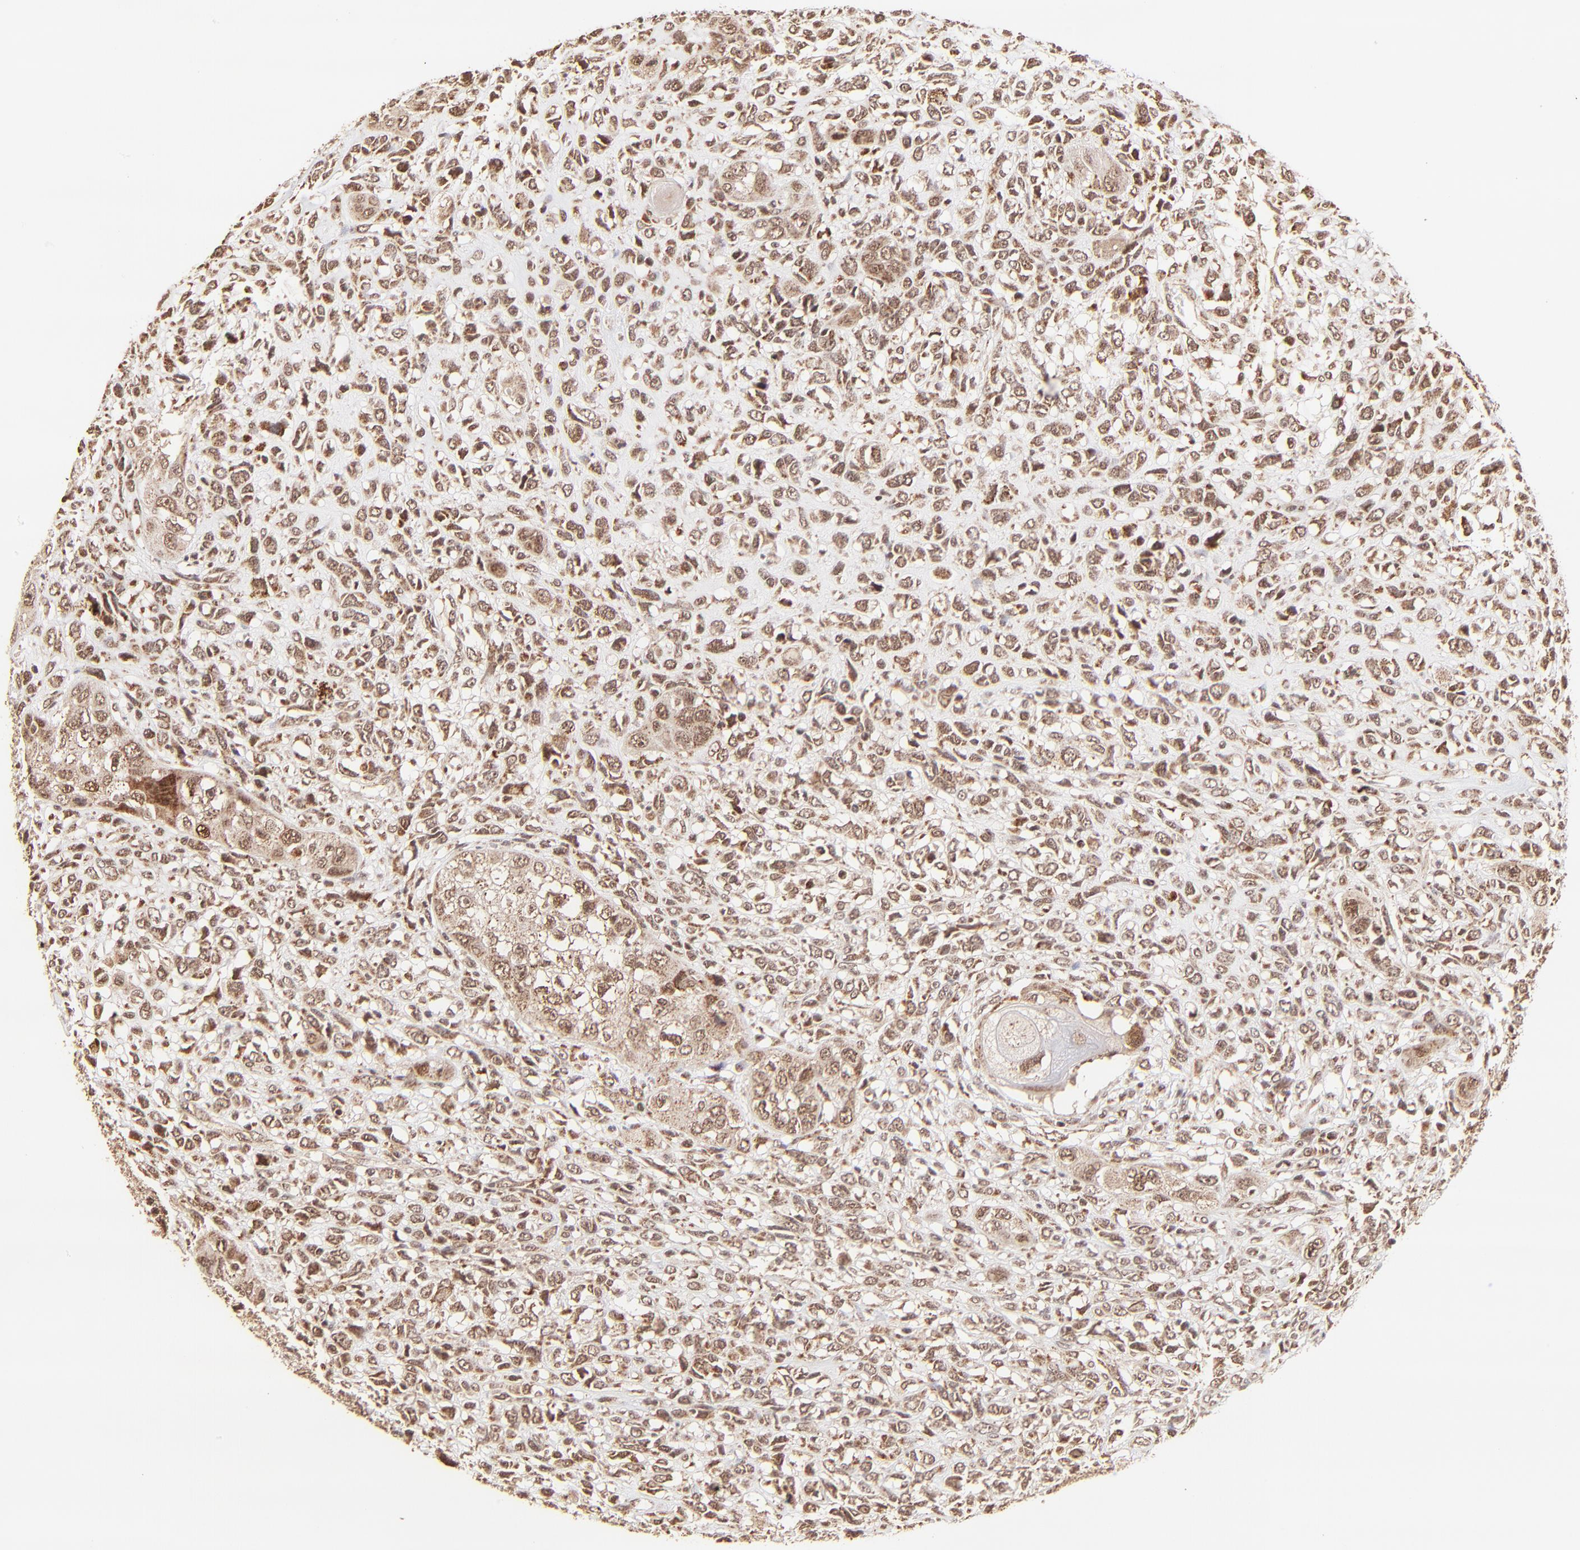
{"staining": {"intensity": "strong", "quantity": ">75%", "location": "cytoplasmic/membranous,nuclear"}, "tissue": "head and neck cancer", "cell_type": "Tumor cells", "image_type": "cancer", "snomed": [{"axis": "morphology", "description": "Neoplasm, malignant, NOS"}, {"axis": "topography", "description": "Salivary gland"}, {"axis": "topography", "description": "Head-Neck"}], "caption": "Immunohistochemistry (IHC) (DAB (3,3'-diaminobenzidine)) staining of human head and neck cancer (malignant neoplasm) shows strong cytoplasmic/membranous and nuclear protein positivity in approximately >75% of tumor cells.", "gene": "MED15", "patient": {"sex": "male", "age": 43}}